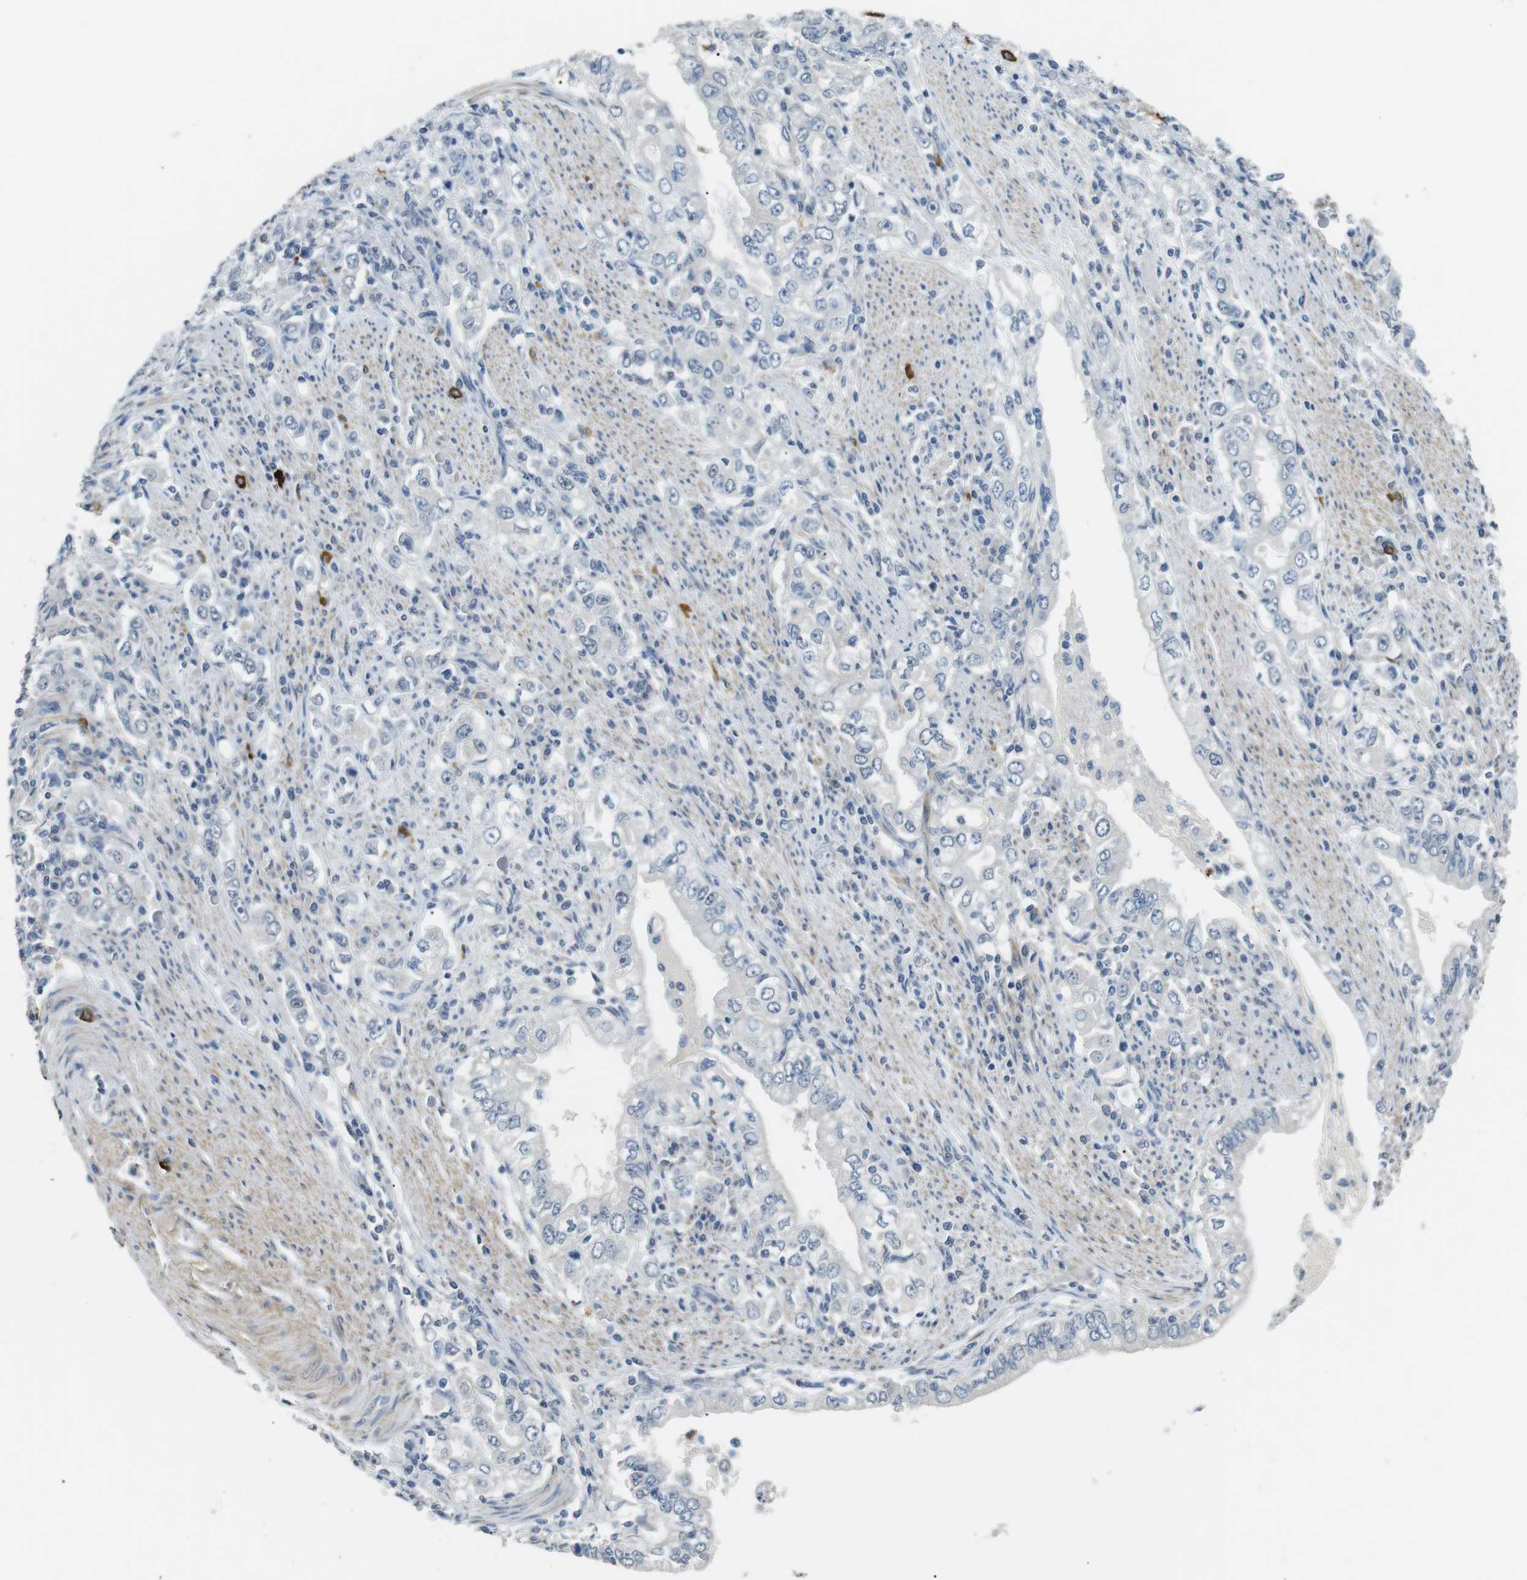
{"staining": {"intensity": "negative", "quantity": "none", "location": "none"}, "tissue": "stomach cancer", "cell_type": "Tumor cells", "image_type": "cancer", "snomed": [{"axis": "morphology", "description": "Adenocarcinoma, NOS"}, {"axis": "topography", "description": "Stomach, lower"}], "caption": "There is no significant positivity in tumor cells of stomach cancer.", "gene": "GZMM", "patient": {"sex": "female", "age": 72}}